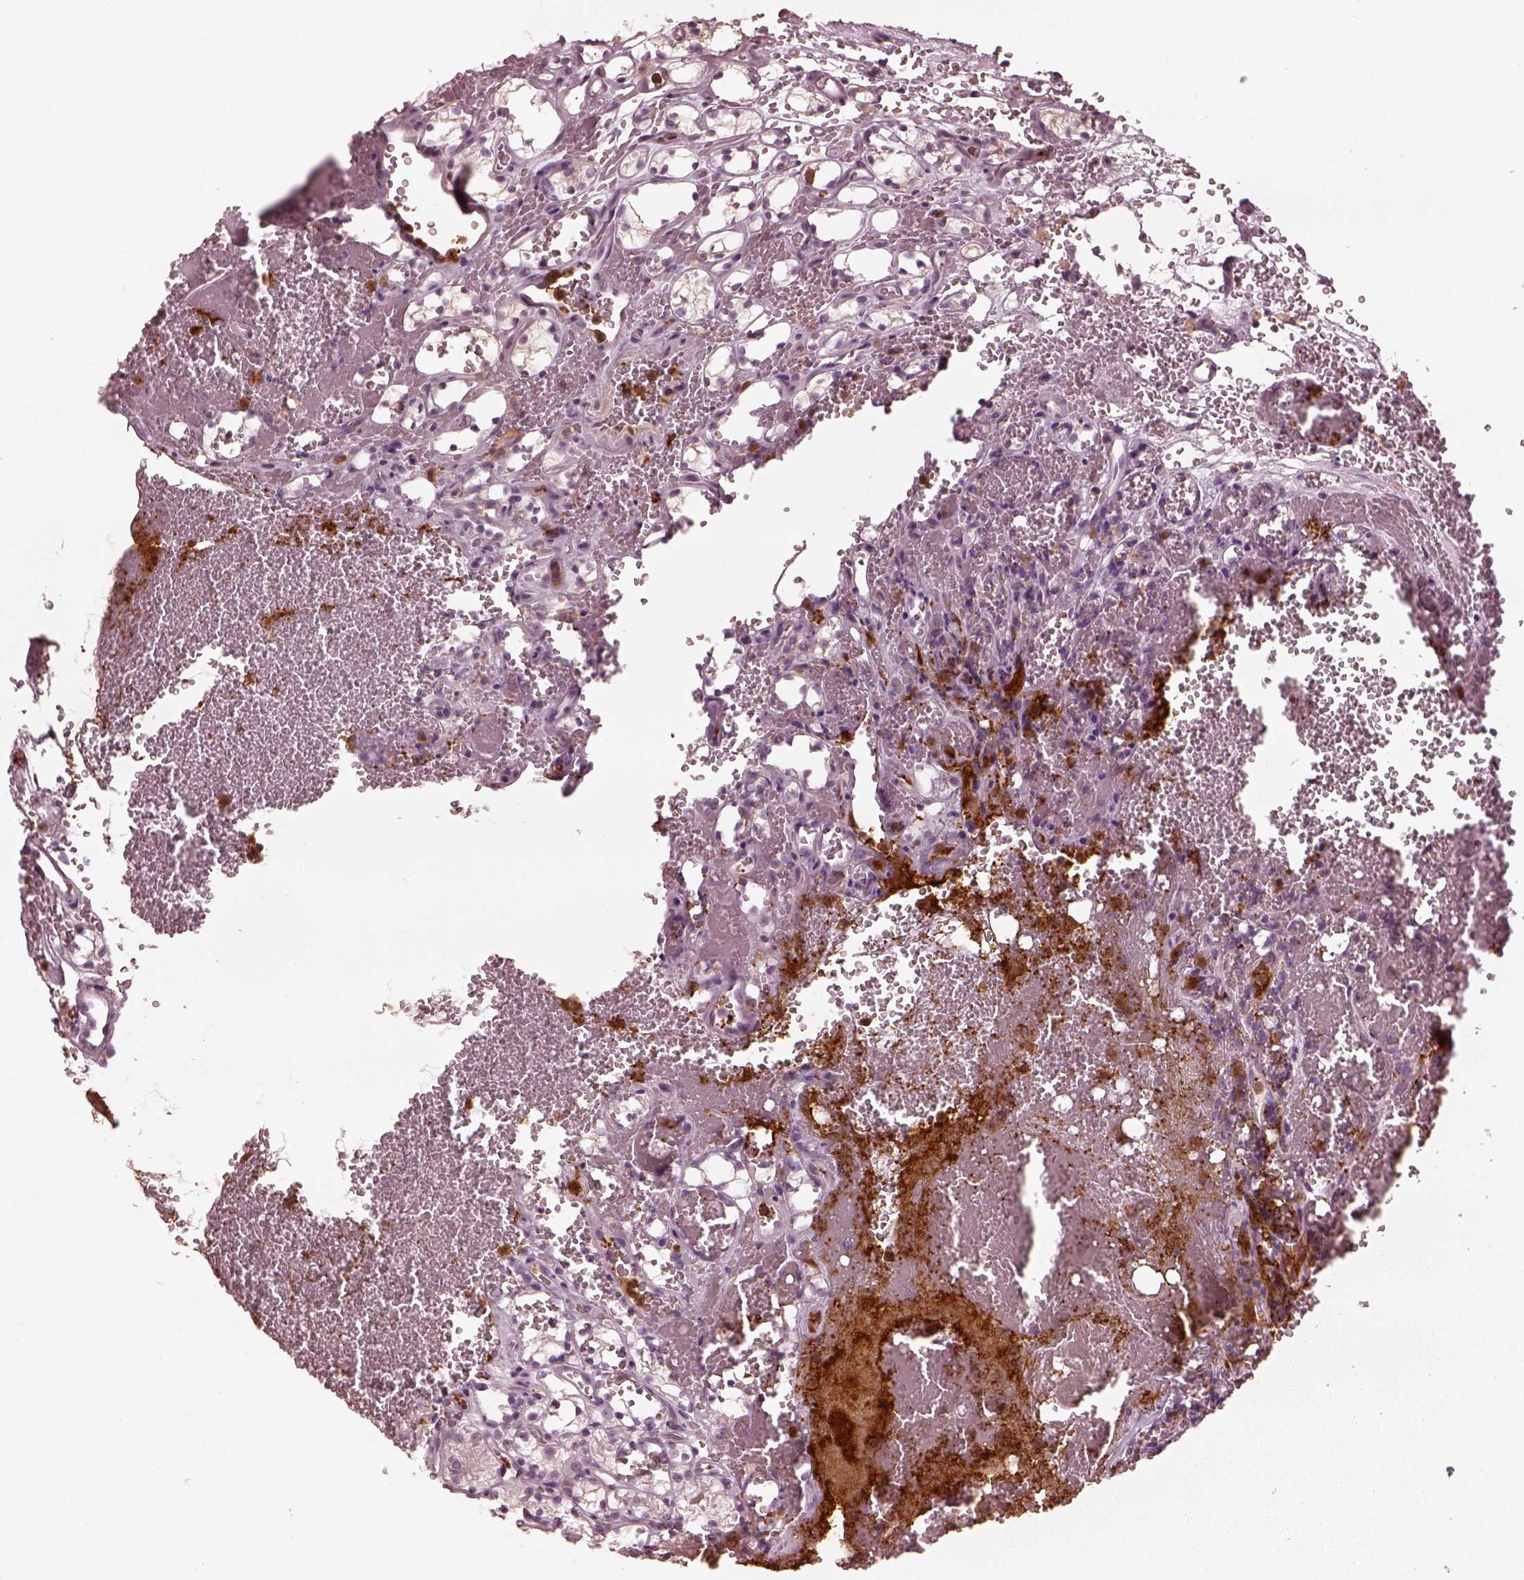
{"staining": {"intensity": "negative", "quantity": "none", "location": "none"}, "tissue": "renal cancer", "cell_type": "Tumor cells", "image_type": "cancer", "snomed": [{"axis": "morphology", "description": "Adenocarcinoma, NOS"}, {"axis": "topography", "description": "Kidney"}], "caption": "This is a photomicrograph of IHC staining of renal cancer (adenocarcinoma), which shows no positivity in tumor cells.", "gene": "PSTPIP2", "patient": {"sex": "female", "age": 69}}